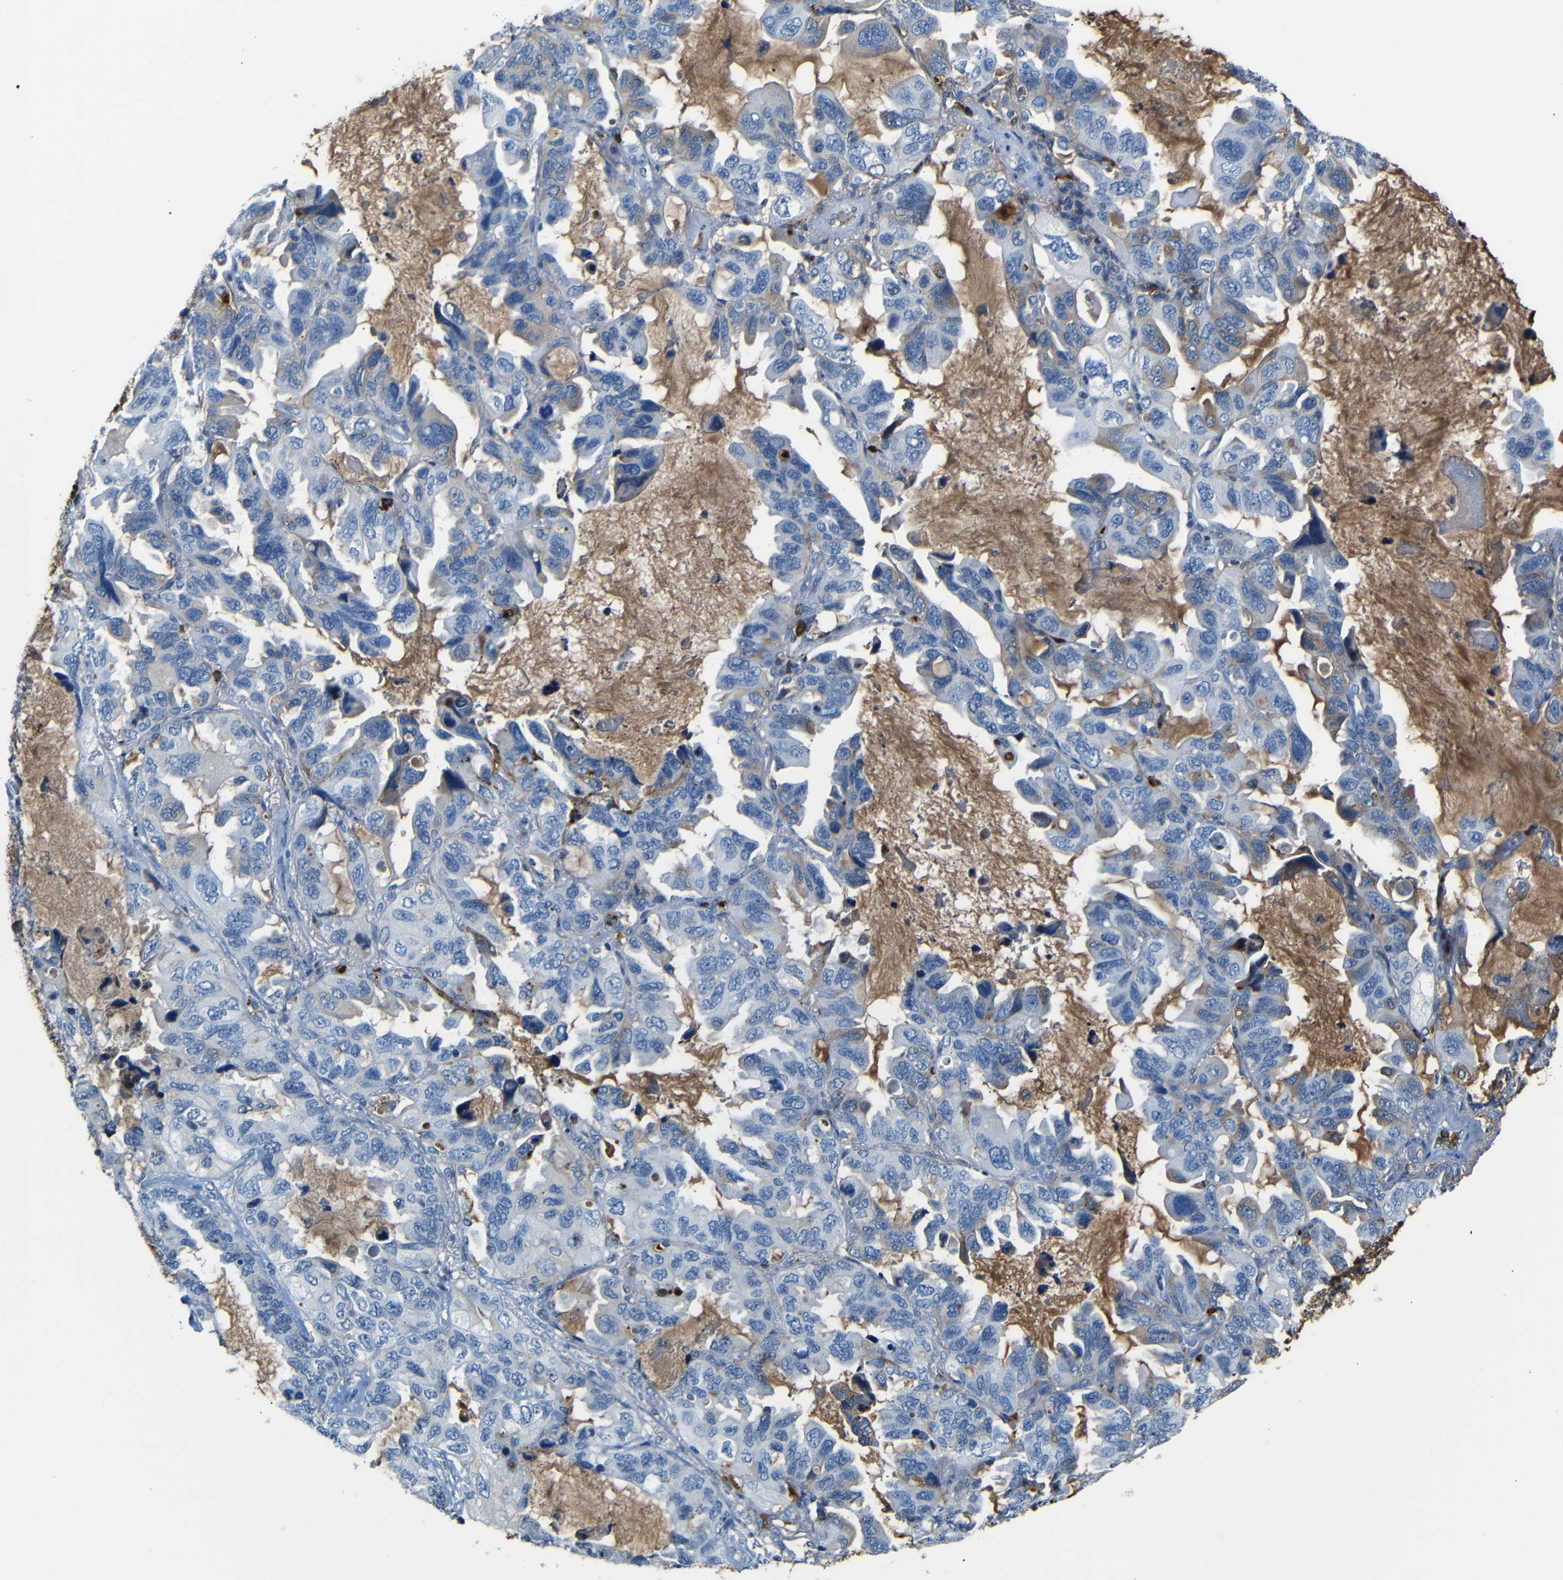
{"staining": {"intensity": "negative", "quantity": "none", "location": "none"}, "tissue": "lung cancer", "cell_type": "Tumor cells", "image_type": "cancer", "snomed": [{"axis": "morphology", "description": "Squamous cell carcinoma, NOS"}, {"axis": "topography", "description": "Lung"}], "caption": "Human squamous cell carcinoma (lung) stained for a protein using immunohistochemistry demonstrates no expression in tumor cells.", "gene": "SERPINA1", "patient": {"sex": "female", "age": 73}}